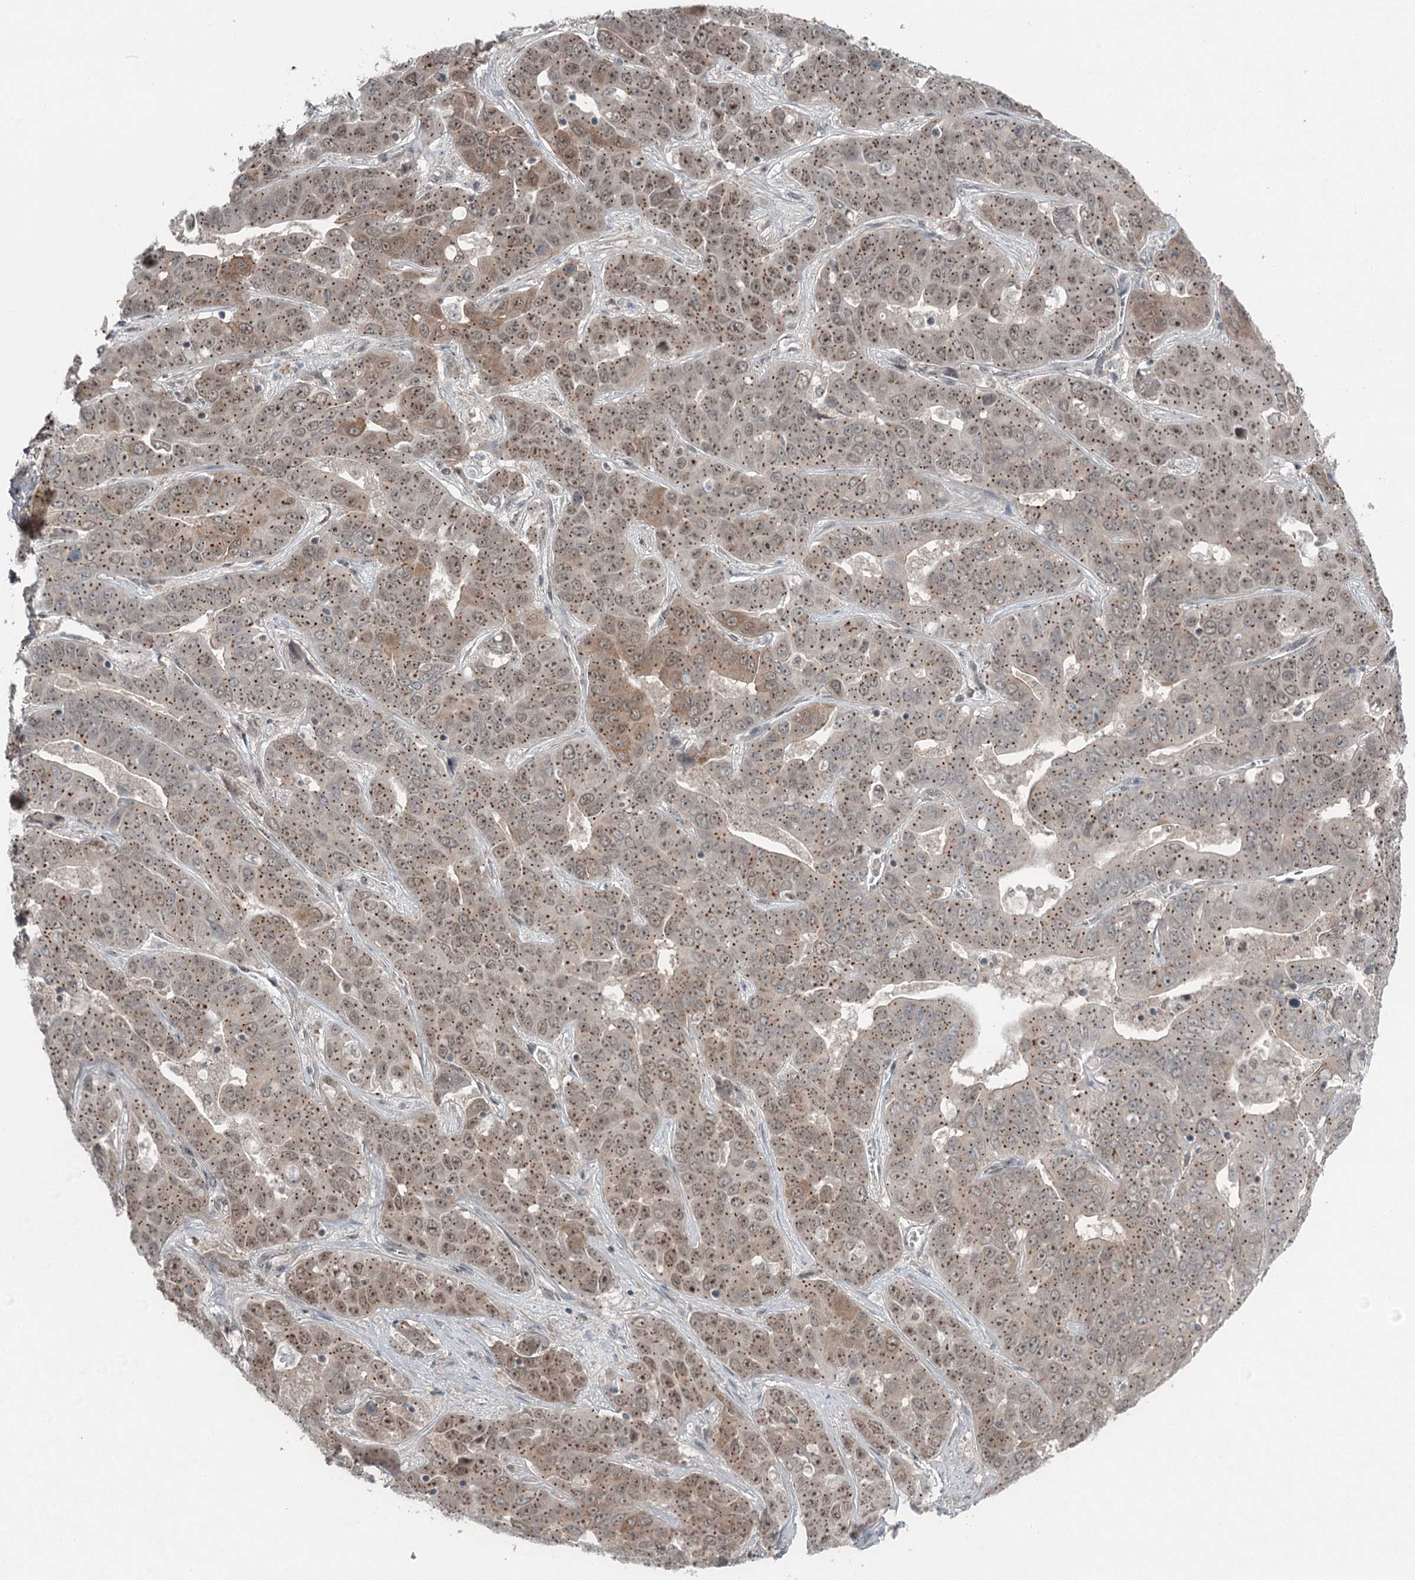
{"staining": {"intensity": "moderate", "quantity": ">75%", "location": "cytoplasmic/membranous,nuclear"}, "tissue": "liver cancer", "cell_type": "Tumor cells", "image_type": "cancer", "snomed": [{"axis": "morphology", "description": "Cholangiocarcinoma"}, {"axis": "topography", "description": "Liver"}], "caption": "A brown stain highlights moderate cytoplasmic/membranous and nuclear positivity of a protein in human liver cancer (cholangiocarcinoma) tumor cells. (IHC, brightfield microscopy, high magnification).", "gene": "EXOSC1", "patient": {"sex": "female", "age": 52}}